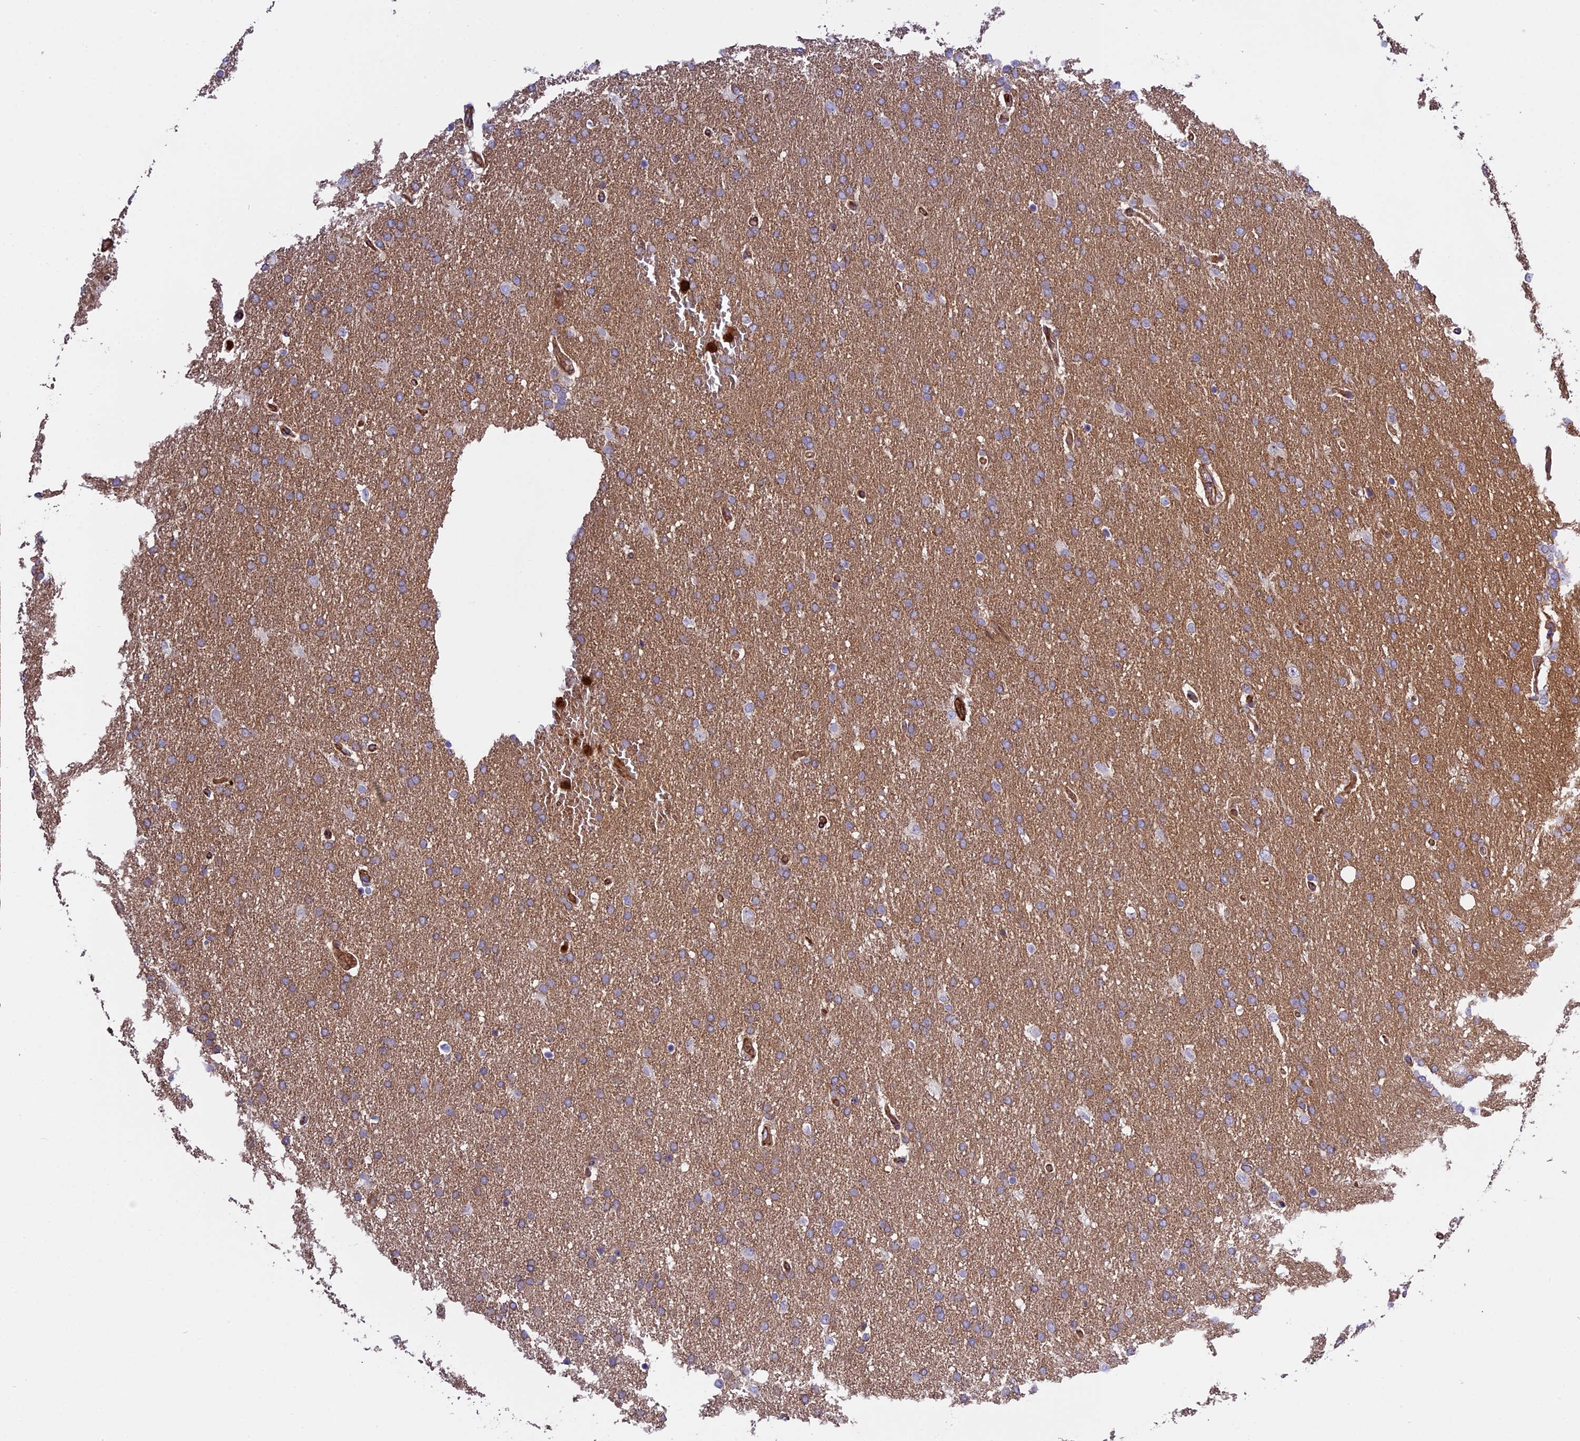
{"staining": {"intensity": "negative", "quantity": "none", "location": "none"}, "tissue": "glioma", "cell_type": "Tumor cells", "image_type": "cancer", "snomed": [{"axis": "morphology", "description": "Glioma, malignant, High grade"}, {"axis": "topography", "description": "Brain"}], "caption": "Glioma was stained to show a protein in brown. There is no significant expression in tumor cells. (Stains: DAB (3,3'-diaminobenzidine) immunohistochemistry (IHC) with hematoxylin counter stain, Microscopy: brightfield microscopy at high magnification).", "gene": "CD99L2", "patient": {"sex": "male", "age": 72}}